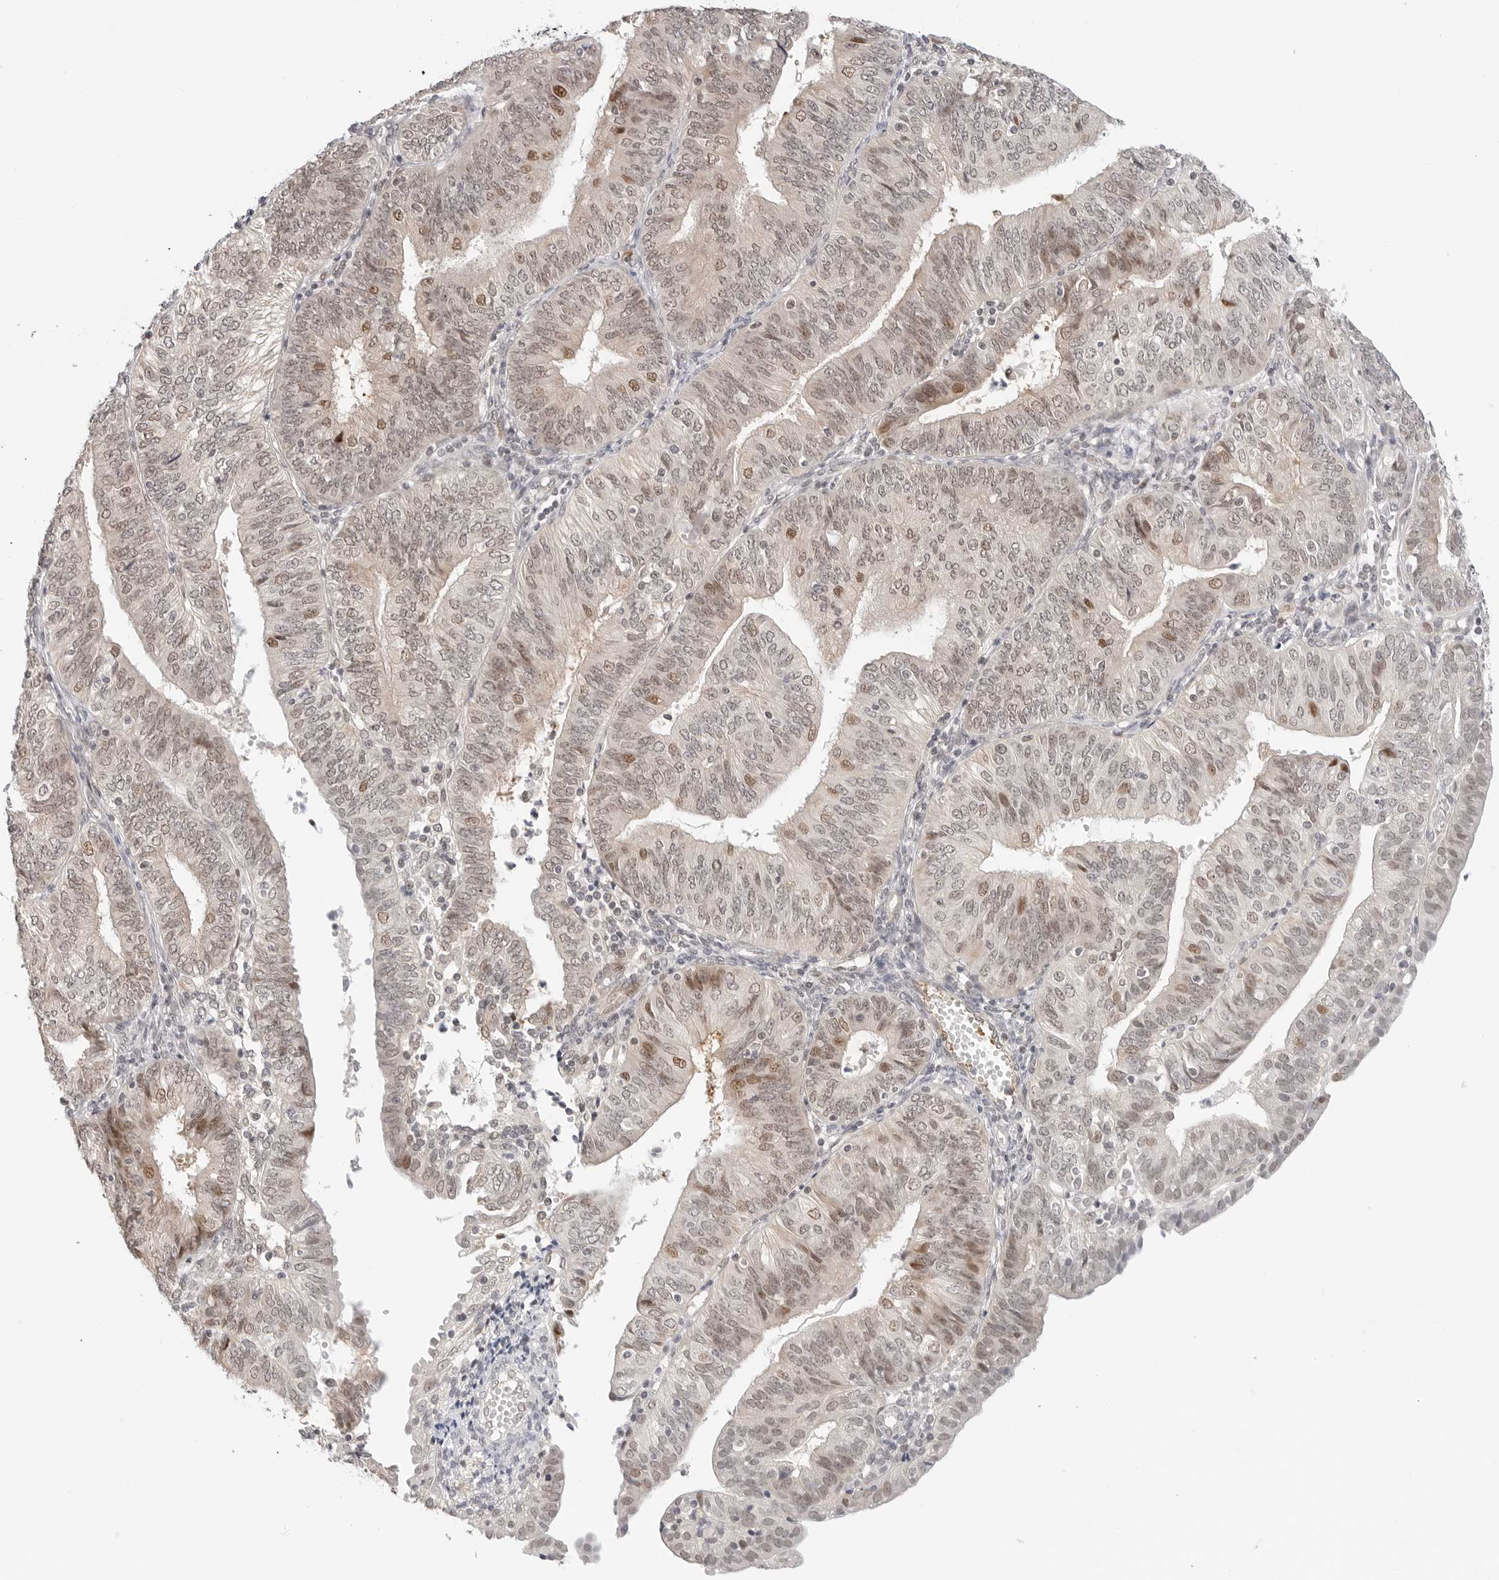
{"staining": {"intensity": "weak", "quantity": ">75%", "location": "nuclear"}, "tissue": "endometrial cancer", "cell_type": "Tumor cells", "image_type": "cancer", "snomed": [{"axis": "morphology", "description": "Adenocarcinoma, NOS"}, {"axis": "topography", "description": "Endometrium"}], "caption": "Endometrial adenocarcinoma stained with a protein marker reveals weak staining in tumor cells.", "gene": "TSEN2", "patient": {"sex": "female", "age": 58}}